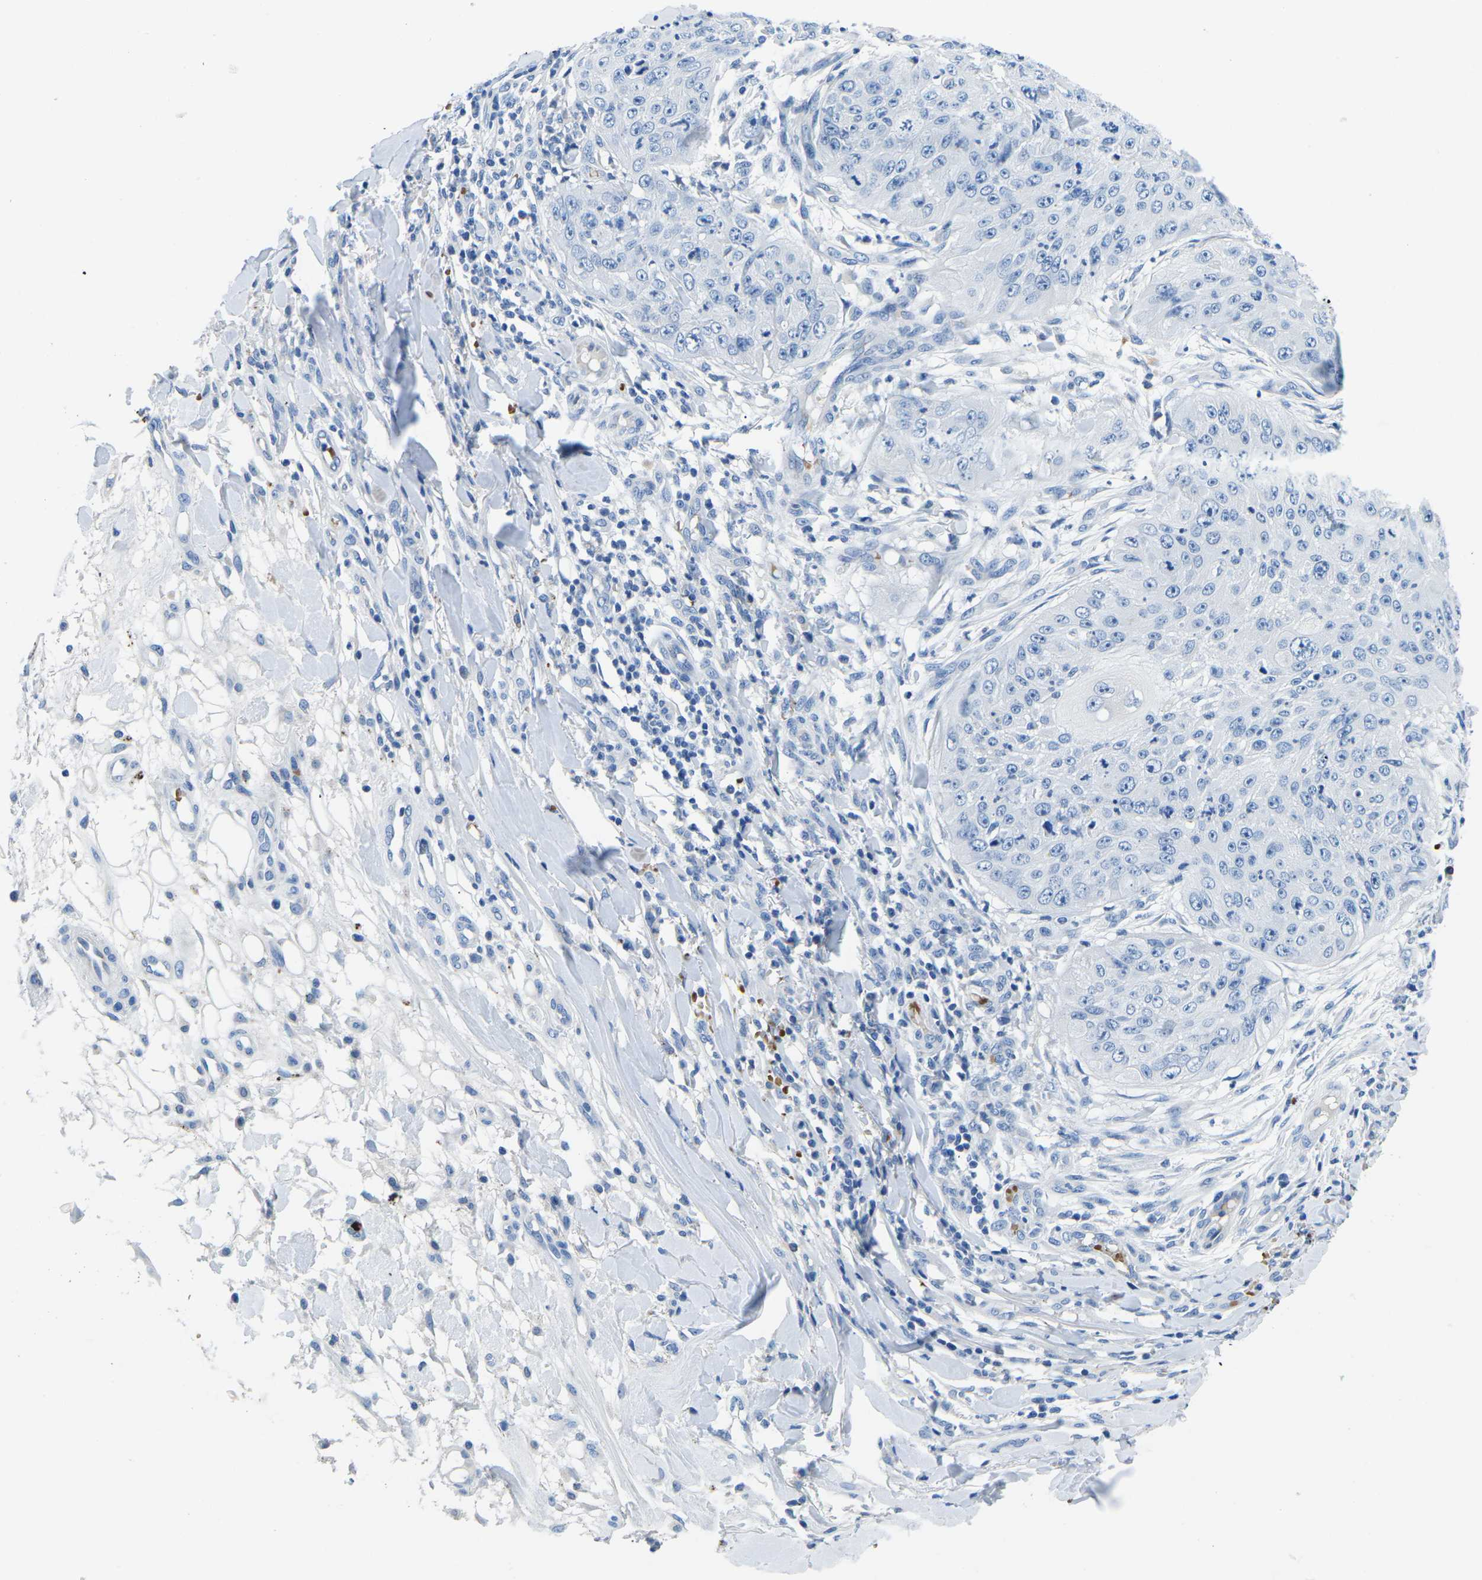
{"staining": {"intensity": "negative", "quantity": "none", "location": "none"}, "tissue": "skin cancer", "cell_type": "Tumor cells", "image_type": "cancer", "snomed": [{"axis": "morphology", "description": "Squamous cell carcinoma, NOS"}, {"axis": "topography", "description": "Skin"}], "caption": "An IHC histopathology image of skin cancer is shown. There is no staining in tumor cells of skin cancer. (DAB (3,3'-diaminobenzidine) IHC, high magnification).", "gene": "TM6SF1", "patient": {"sex": "female", "age": 80}}